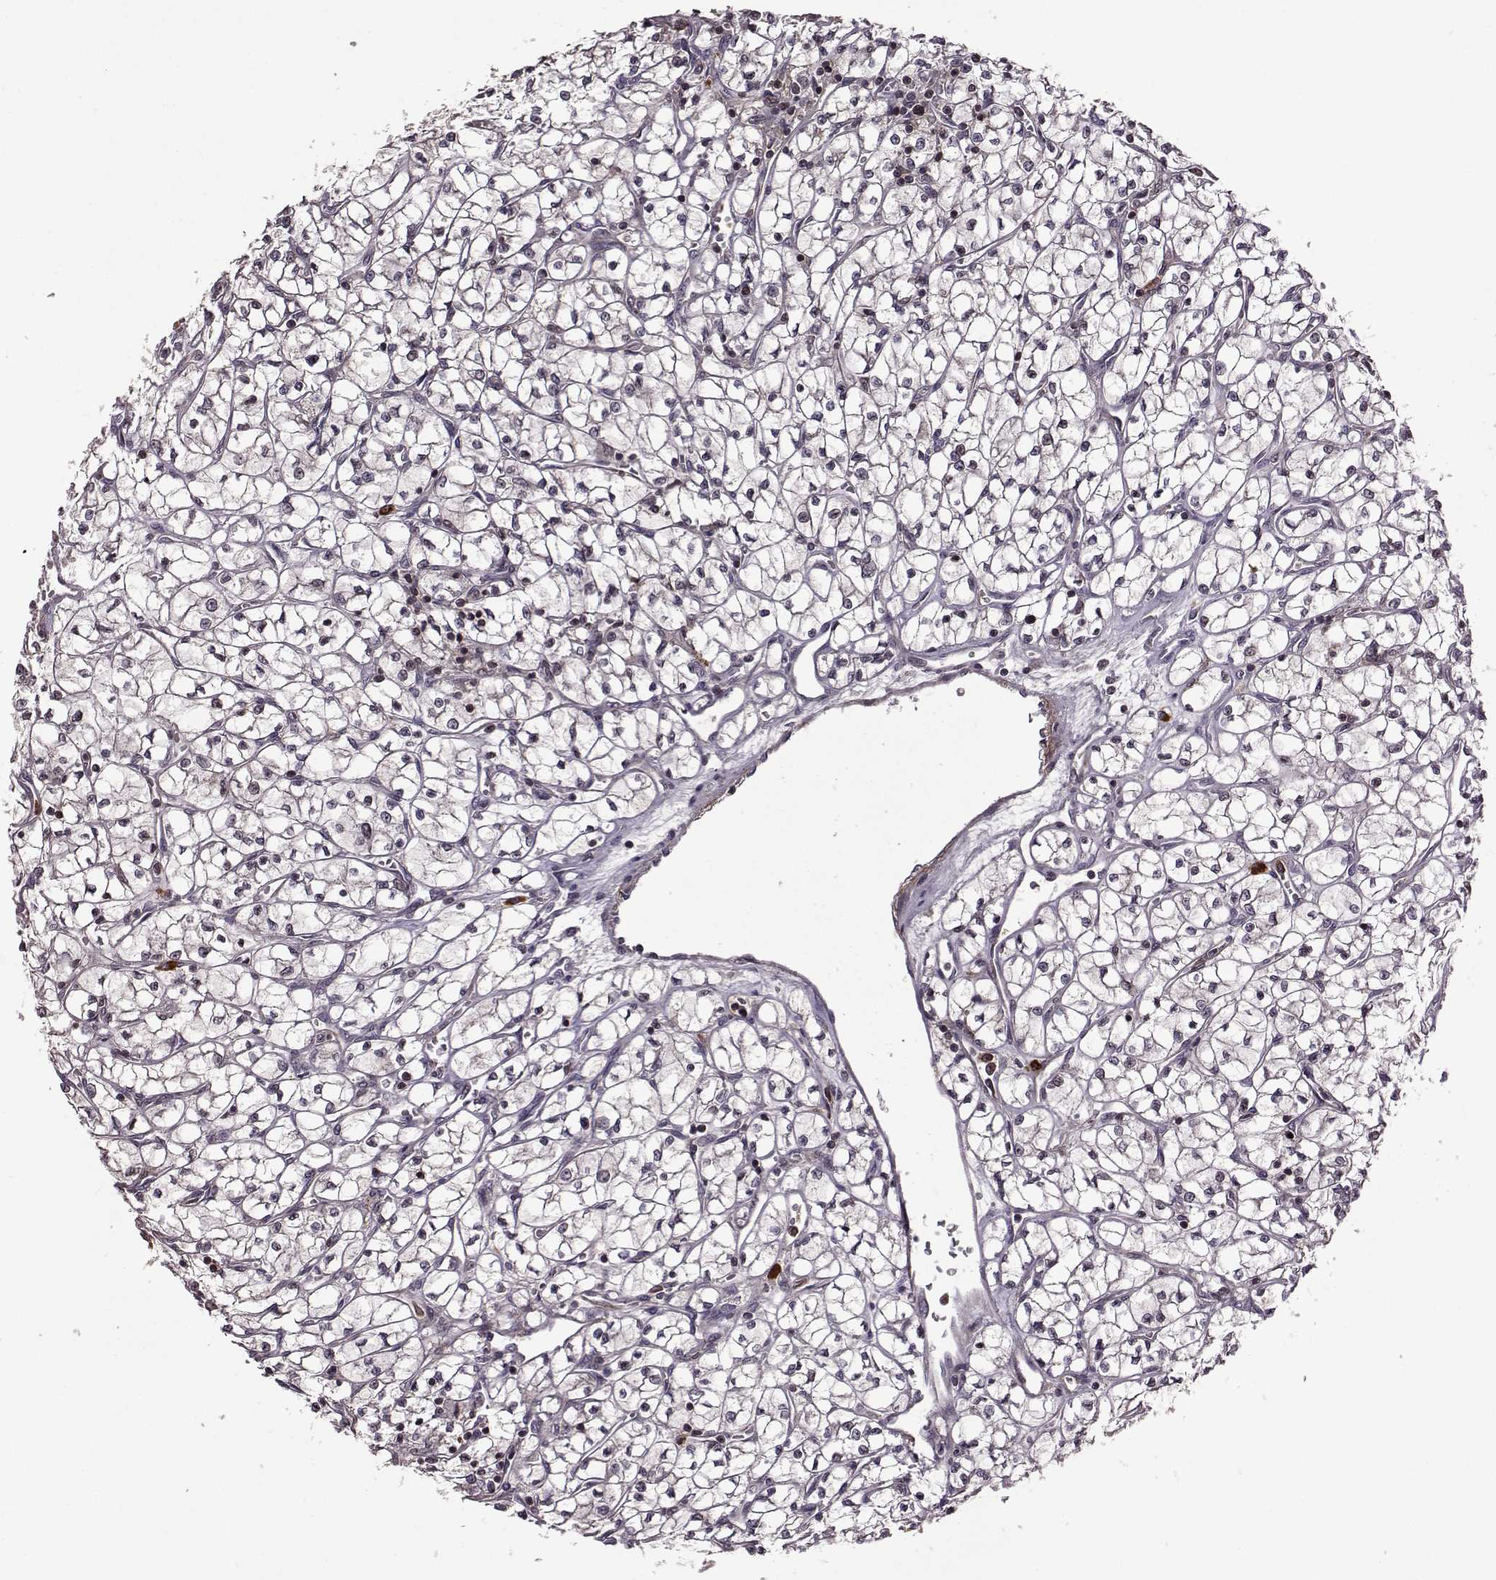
{"staining": {"intensity": "negative", "quantity": "none", "location": "none"}, "tissue": "renal cancer", "cell_type": "Tumor cells", "image_type": "cancer", "snomed": [{"axis": "morphology", "description": "Adenocarcinoma, NOS"}, {"axis": "topography", "description": "Kidney"}], "caption": "IHC of human adenocarcinoma (renal) demonstrates no positivity in tumor cells.", "gene": "TRMU", "patient": {"sex": "female", "age": 64}}